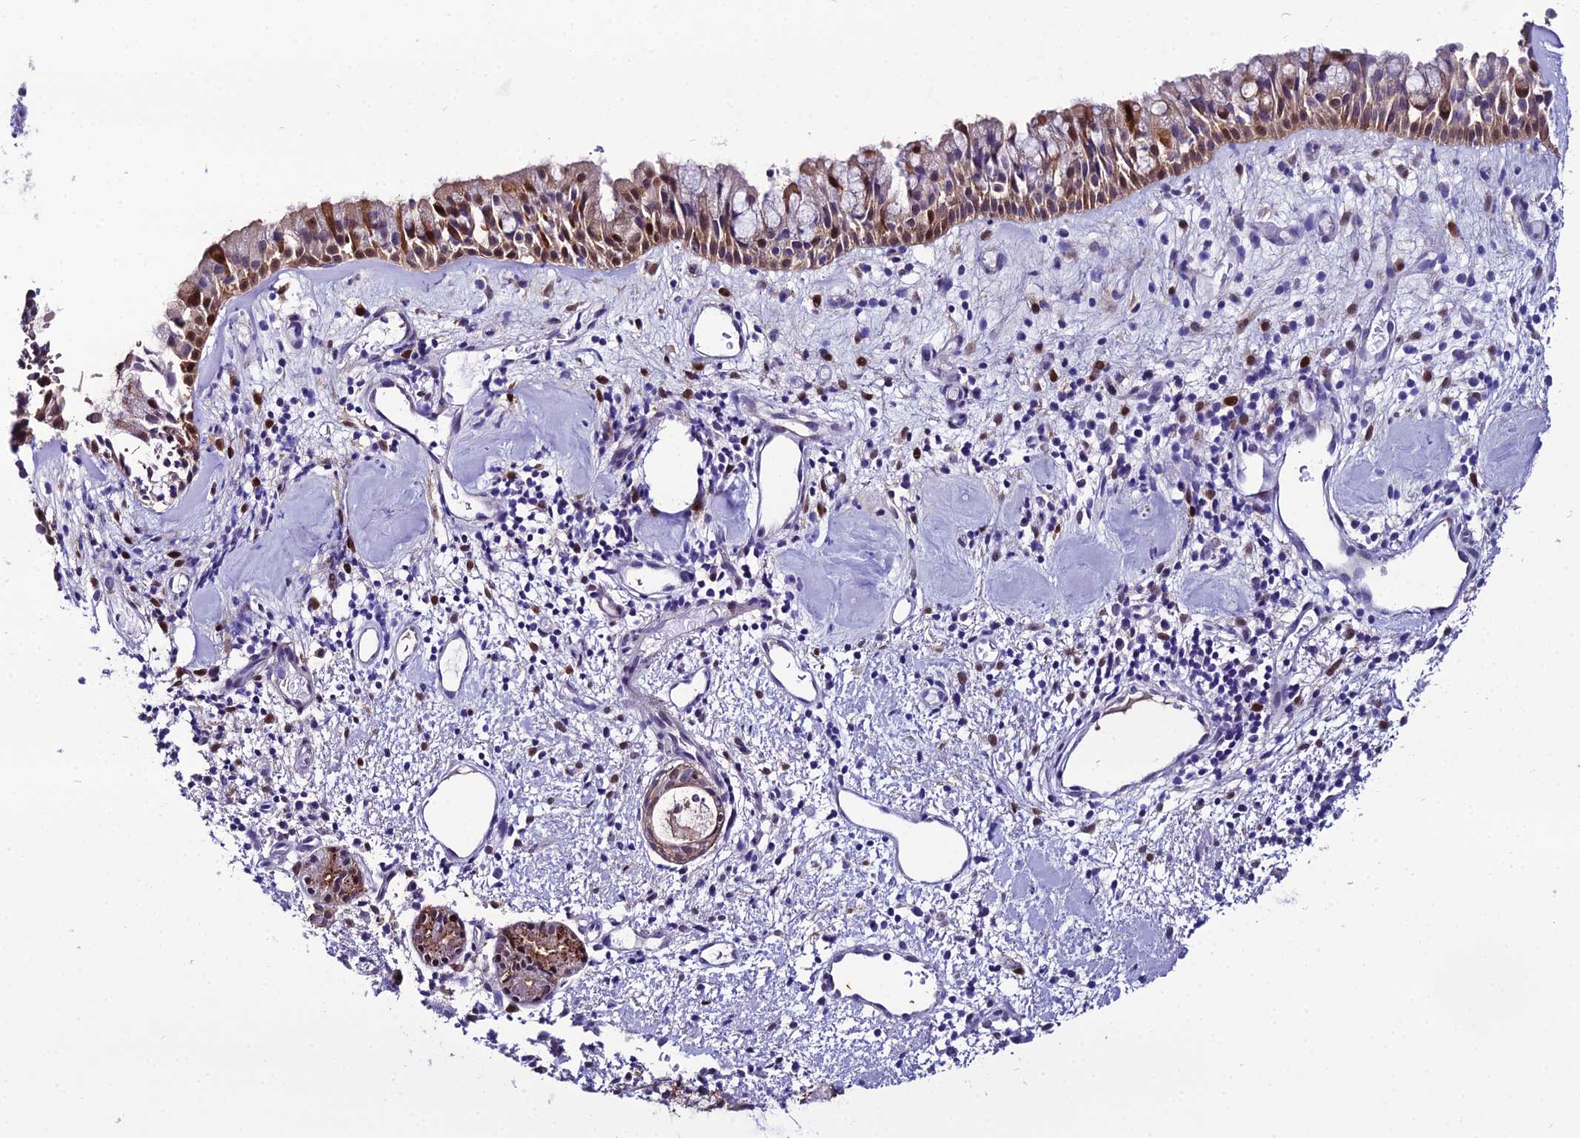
{"staining": {"intensity": "moderate", "quantity": "25%-75%", "location": "cytoplasmic/membranous,nuclear"}, "tissue": "nasopharynx", "cell_type": "Respiratory epithelial cells", "image_type": "normal", "snomed": [{"axis": "morphology", "description": "Normal tissue, NOS"}, {"axis": "topography", "description": "Nasopharynx"}], "caption": "The immunohistochemical stain highlights moderate cytoplasmic/membranous,nuclear positivity in respiratory epithelial cells of normal nasopharynx. (DAB (3,3'-diaminobenzidine) IHC, brown staining for protein, blue staining for nuclei).", "gene": "MB21D2", "patient": {"sex": "male", "age": 82}}